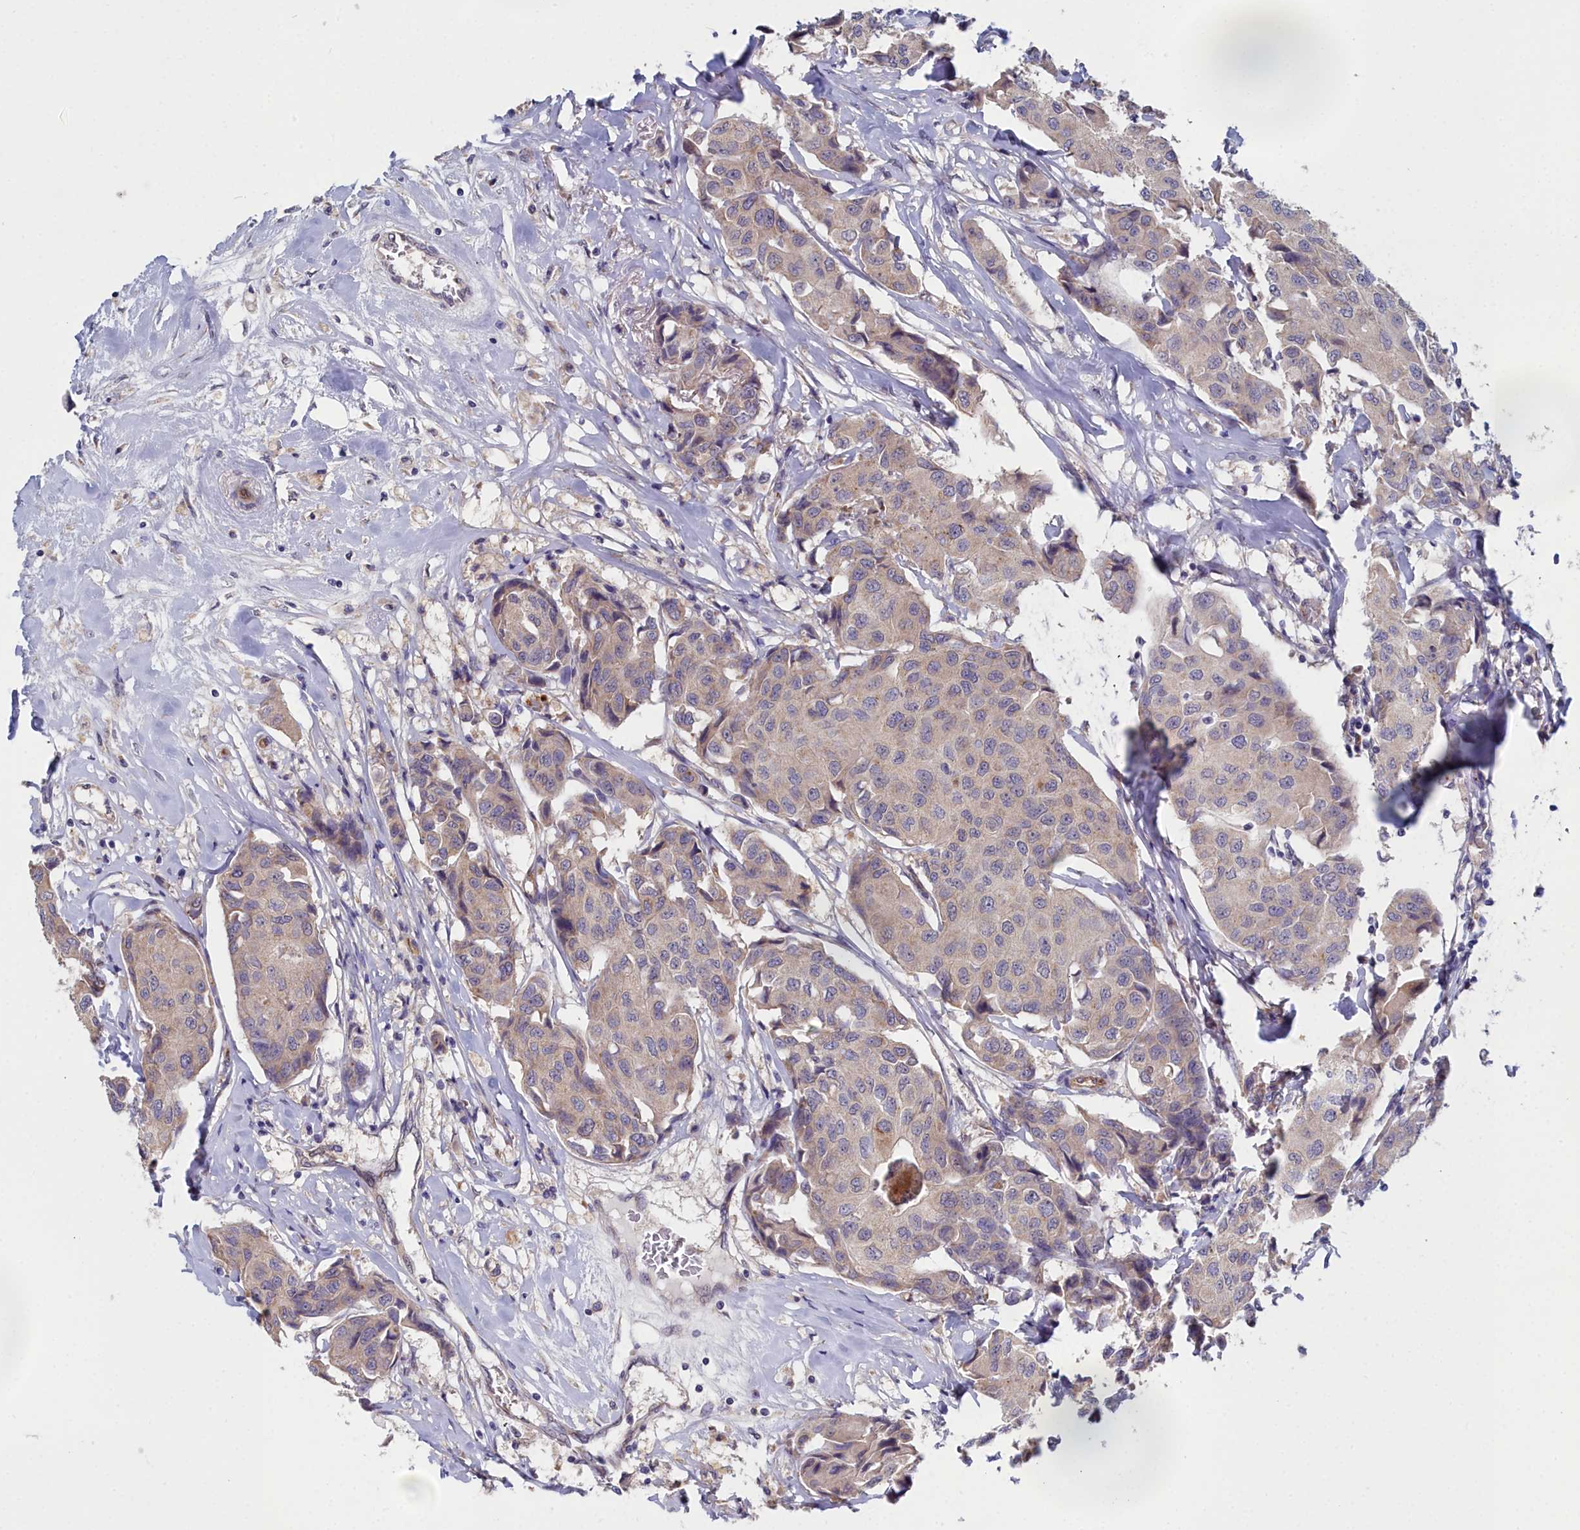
{"staining": {"intensity": "weak", "quantity": "<25%", "location": "cytoplasmic/membranous"}, "tissue": "breast cancer", "cell_type": "Tumor cells", "image_type": "cancer", "snomed": [{"axis": "morphology", "description": "Duct carcinoma"}, {"axis": "topography", "description": "Breast"}], "caption": "This is an immunohistochemistry (IHC) photomicrograph of breast cancer. There is no staining in tumor cells.", "gene": "RDX", "patient": {"sex": "female", "age": 80}}